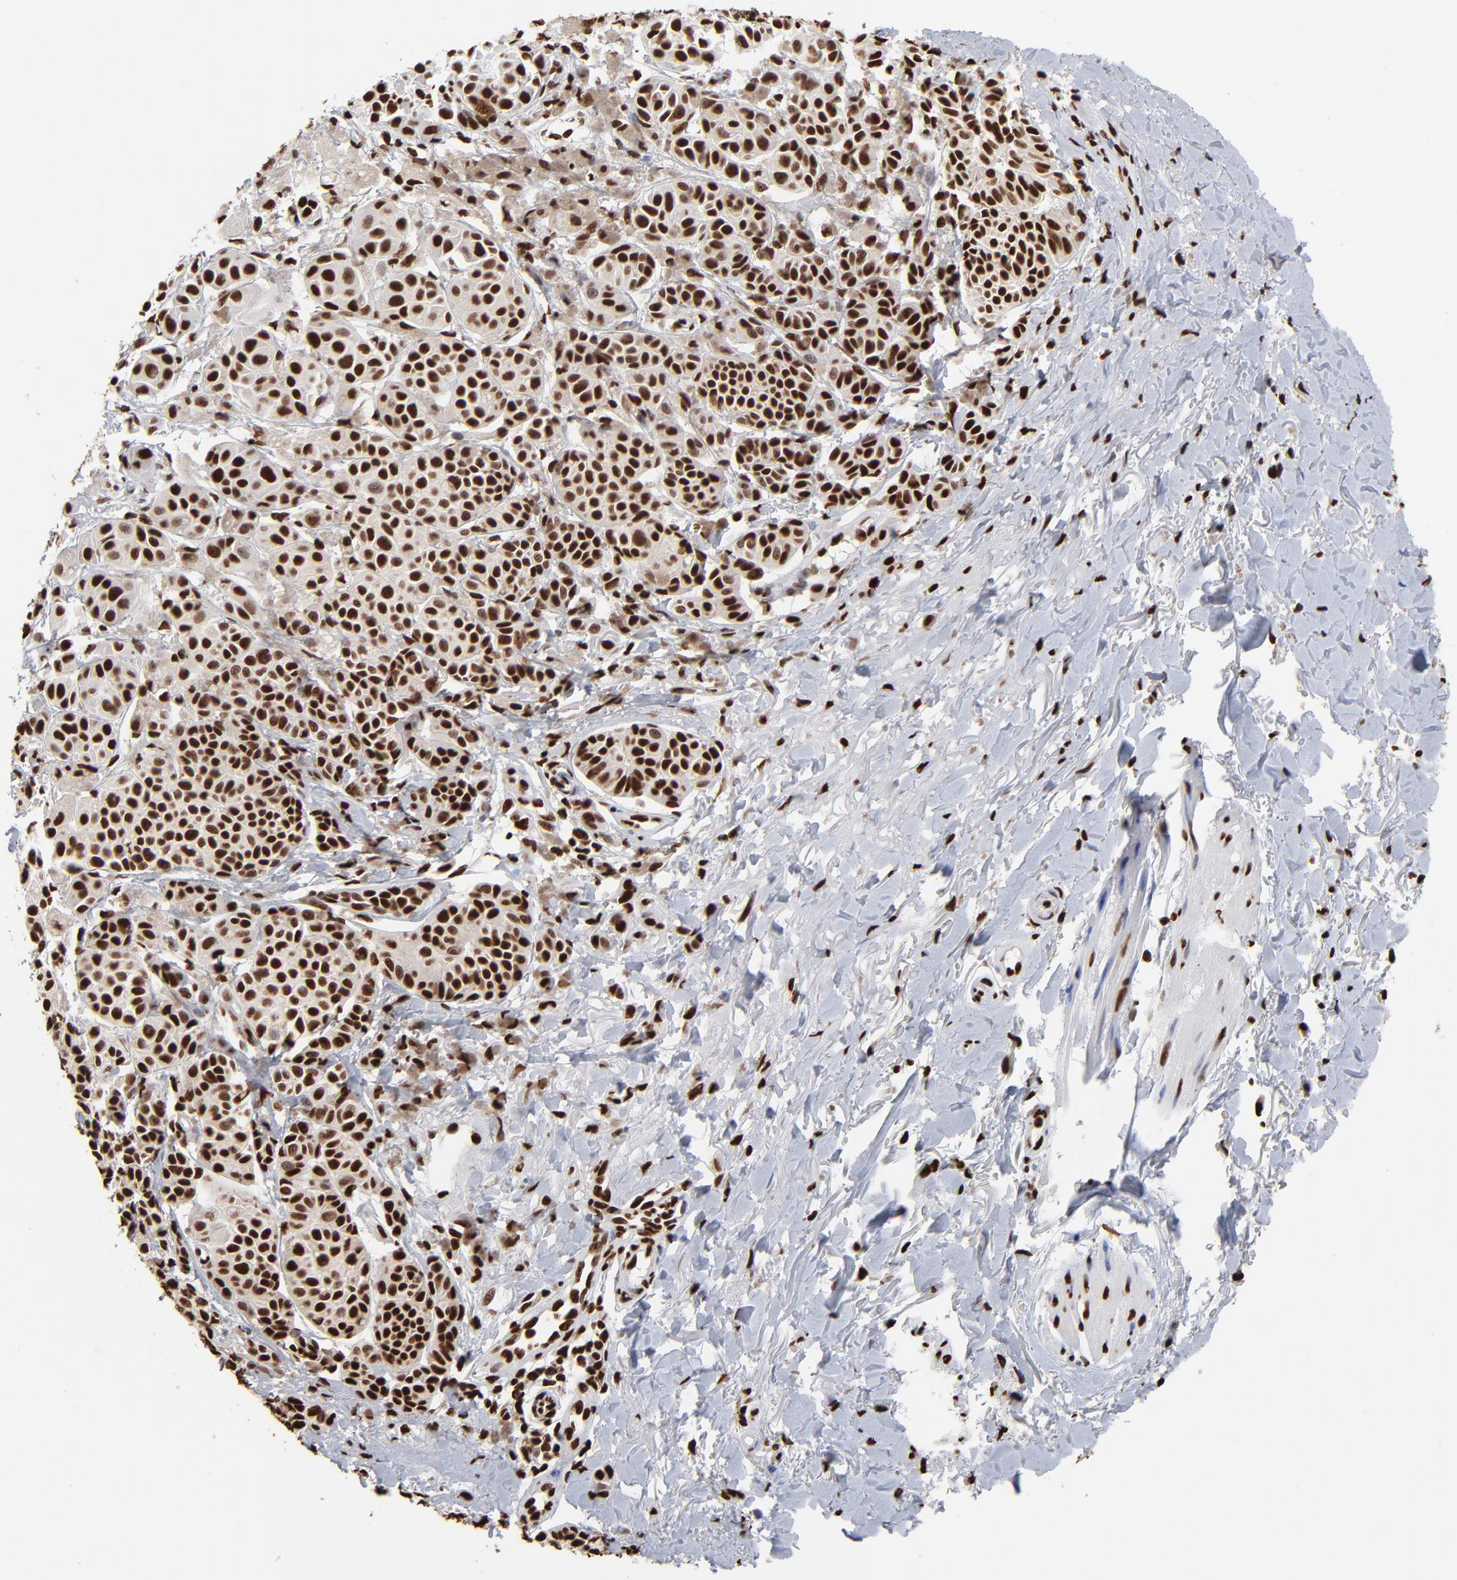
{"staining": {"intensity": "strong", "quantity": ">75%", "location": "nuclear"}, "tissue": "melanoma", "cell_type": "Tumor cells", "image_type": "cancer", "snomed": [{"axis": "morphology", "description": "Malignant melanoma, NOS"}, {"axis": "topography", "description": "Skin"}], "caption": "Melanoma was stained to show a protein in brown. There is high levels of strong nuclear positivity in about >75% of tumor cells.", "gene": "ZNF544", "patient": {"sex": "male", "age": 76}}